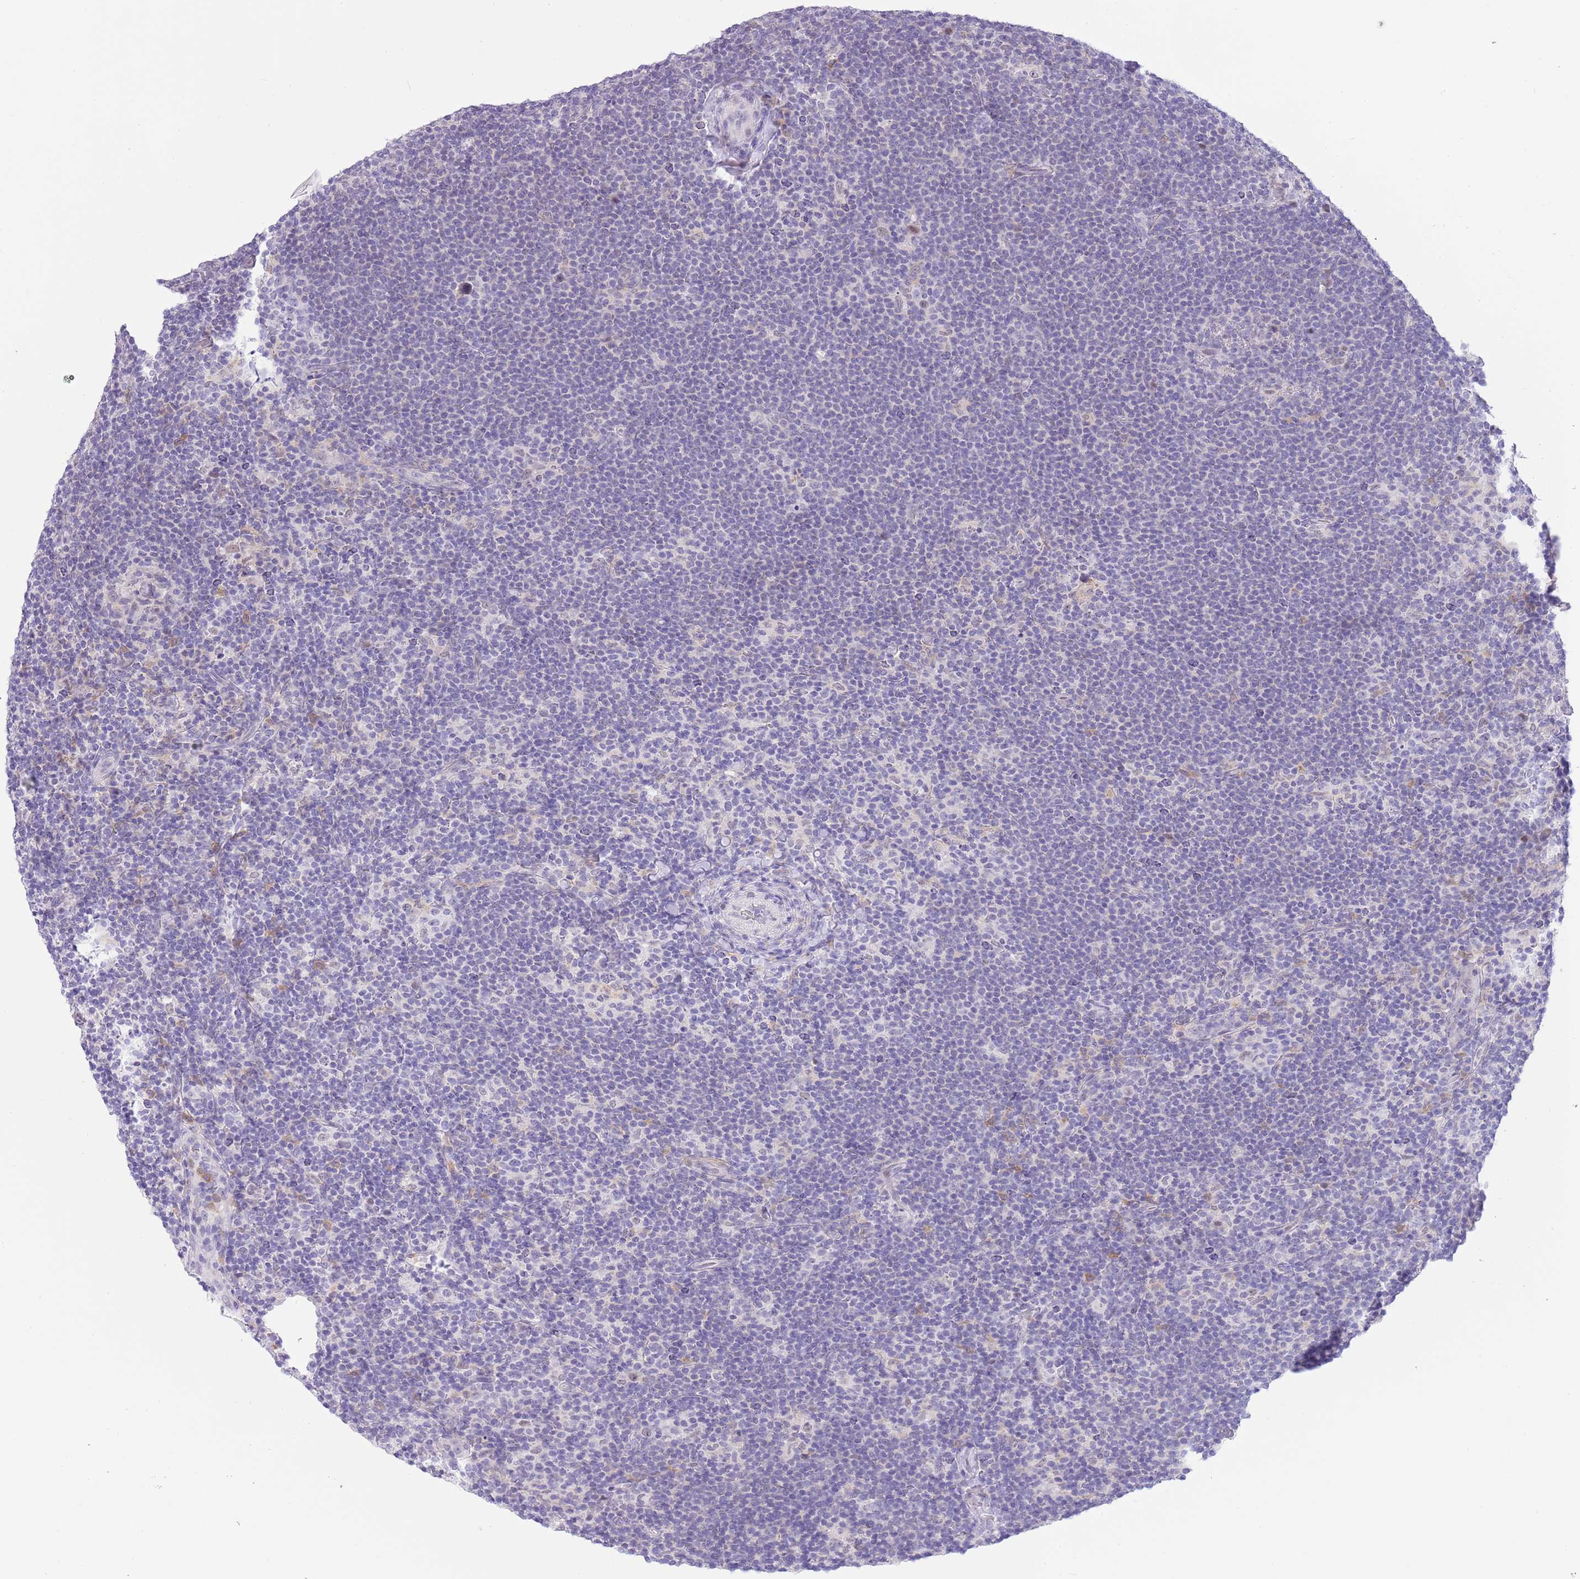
{"staining": {"intensity": "weak", "quantity": "<25%", "location": "nuclear"}, "tissue": "lymphoma", "cell_type": "Tumor cells", "image_type": "cancer", "snomed": [{"axis": "morphology", "description": "Hodgkin's disease, NOS"}, {"axis": "topography", "description": "Lymph node"}], "caption": "An immunohistochemistry (IHC) photomicrograph of Hodgkin's disease is shown. There is no staining in tumor cells of Hodgkin's disease. (Stains: DAB (3,3'-diaminobenzidine) immunohistochemistry (IHC) with hematoxylin counter stain, Microscopy: brightfield microscopy at high magnification).", "gene": "PPP1R17", "patient": {"sex": "female", "age": 57}}